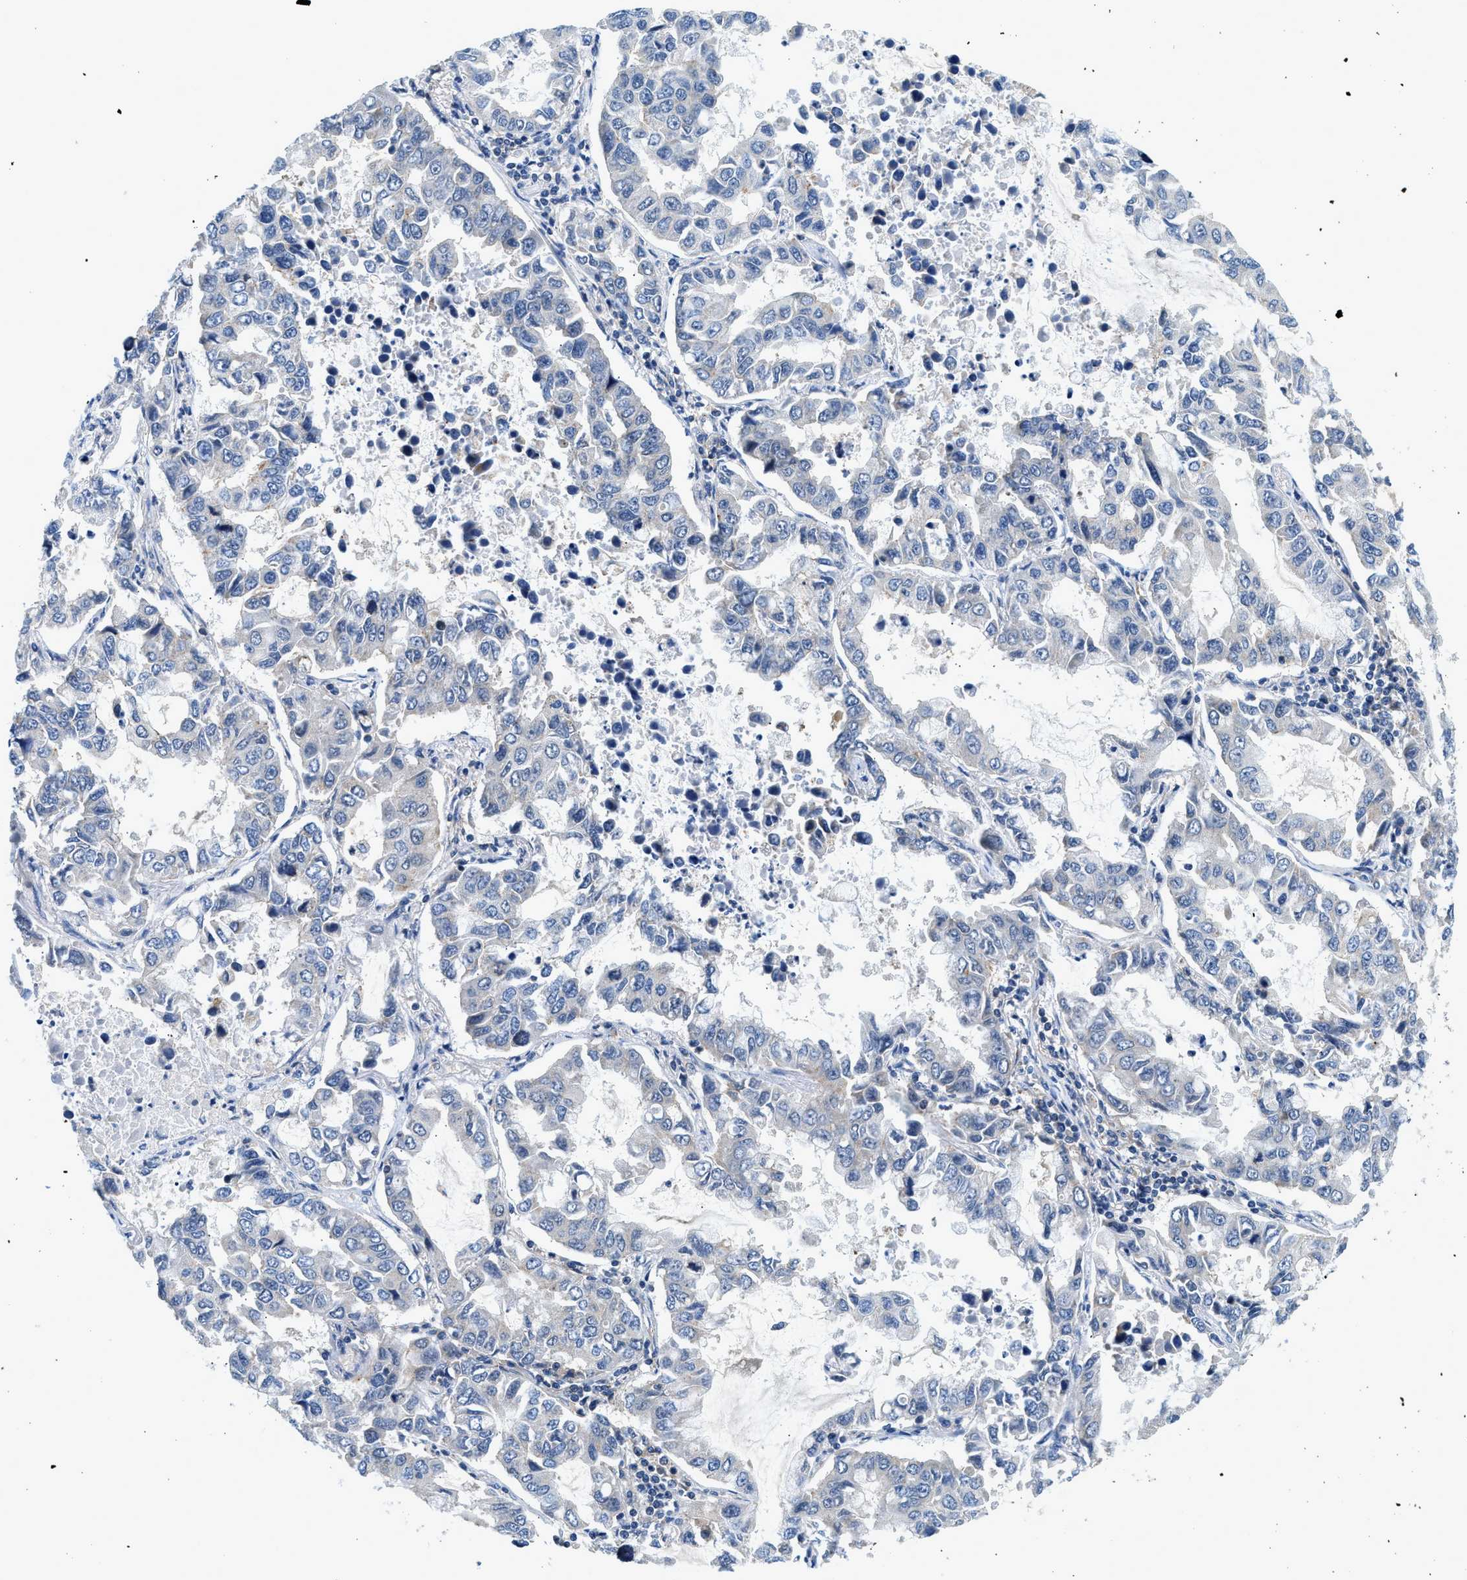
{"staining": {"intensity": "negative", "quantity": "none", "location": "none"}, "tissue": "lung cancer", "cell_type": "Tumor cells", "image_type": "cancer", "snomed": [{"axis": "morphology", "description": "Adenocarcinoma, NOS"}, {"axis": "topography", "description": "Lung"}], "caption": "A histopathology image of lung cancer stained for a protein exhibits no brown staining in tumor cells.", "gene": "LPIN2", "patient": {"sex": "male", "age": 64}}